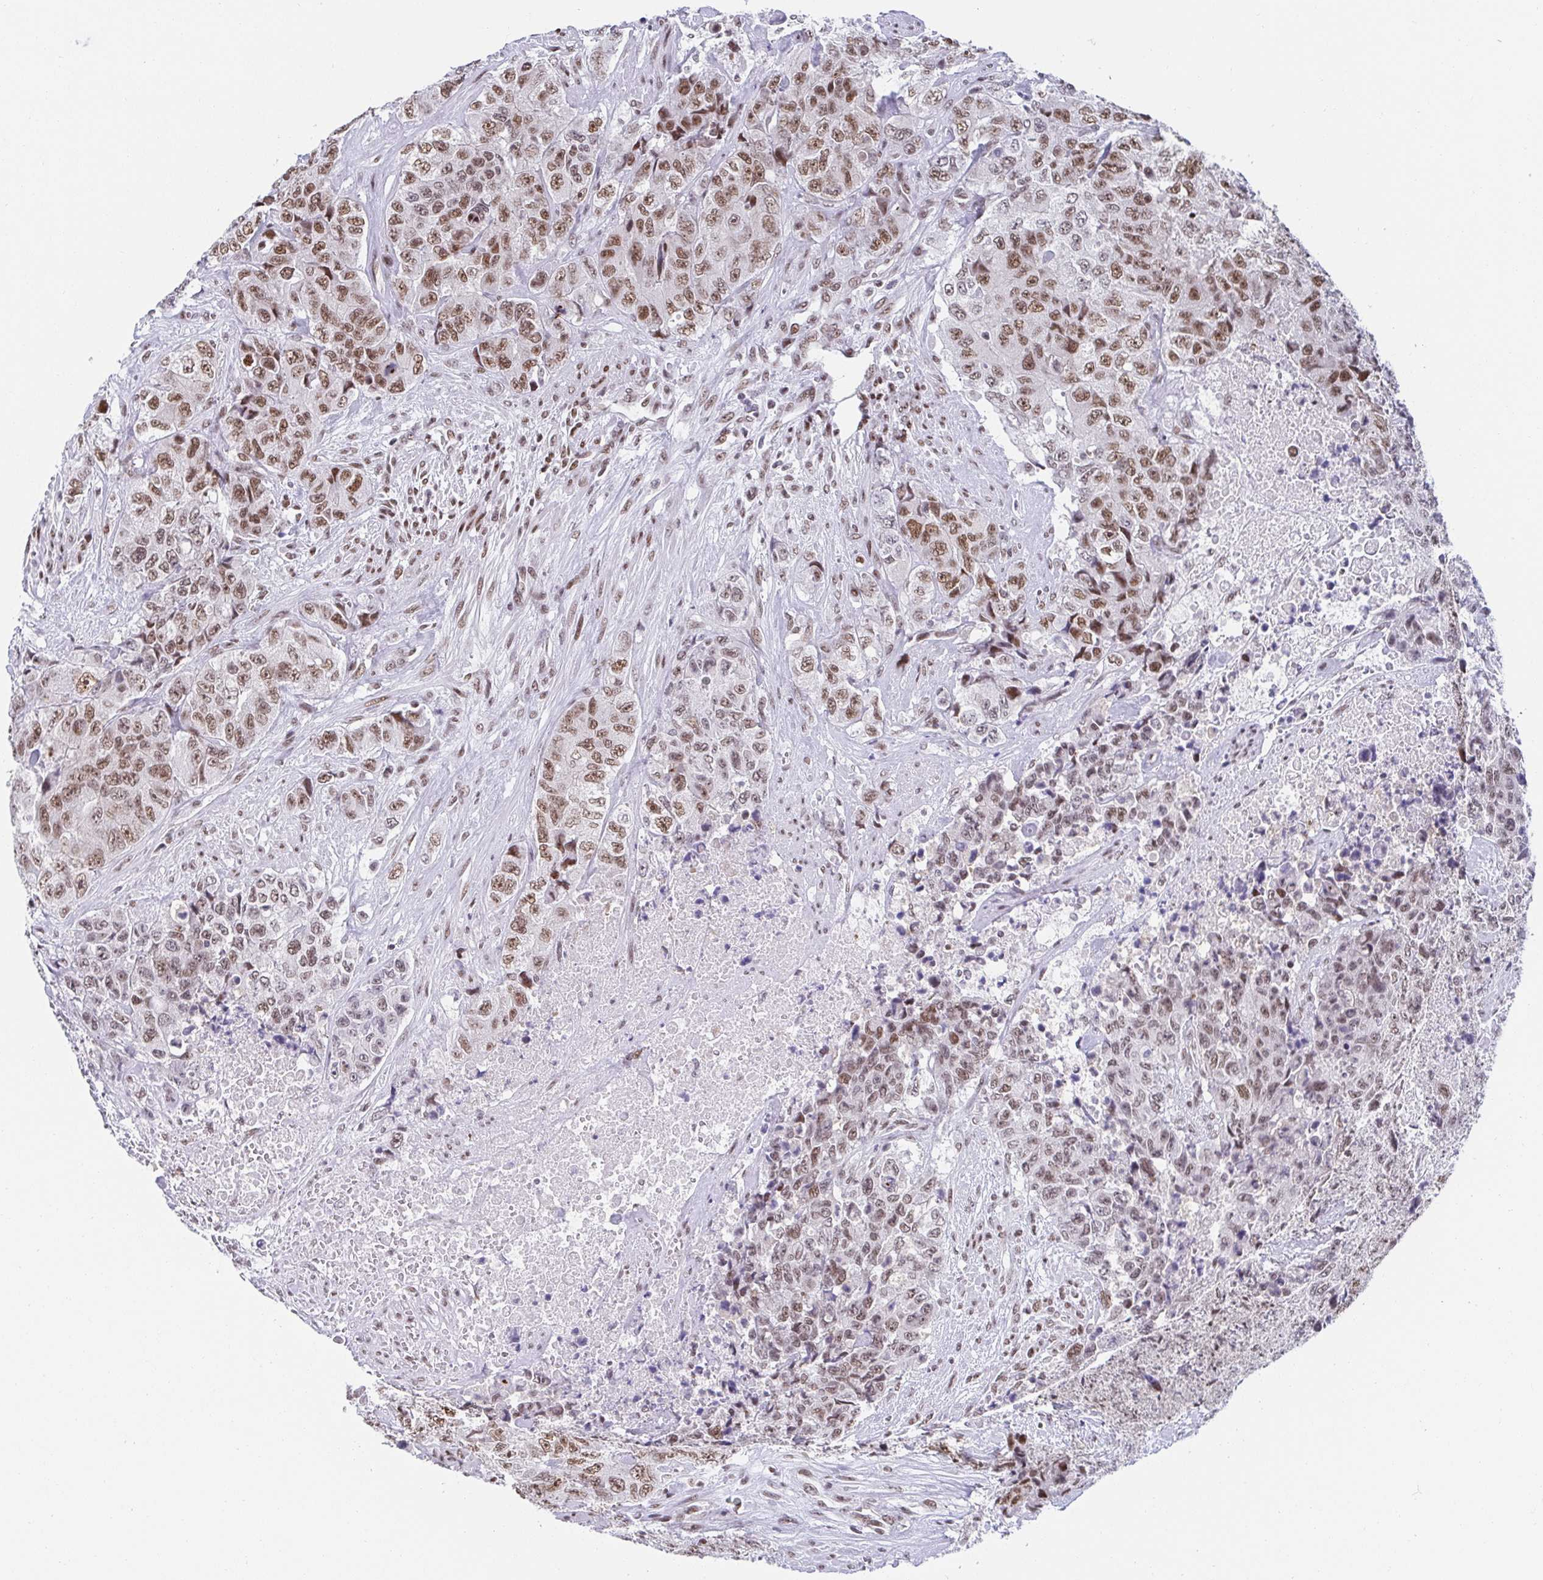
{"staining": {"intensity": "moderate", "quantity": ">75%", "location": "nuclear"}, "tissue": "urothelial cancer", "cell_type": "Tumor cells", "image_type": "cancer", "snomed": [{"axis": "morphology", "description": "Urothelial carcinoma, High grade"}, {"axis": "topography", "description": "Urinary bladder"}], "caption": "Protein expression analysis of urothelial cancer demonstrates moderate nuclear expression in about >75% of tumor cells. (DAB (3,3'-diaminobenzidine) = brown stain, brightfield microscopy at high magnification).", "gene": "SLC7A10", "patient": {"sex": "female", "age": 78}}